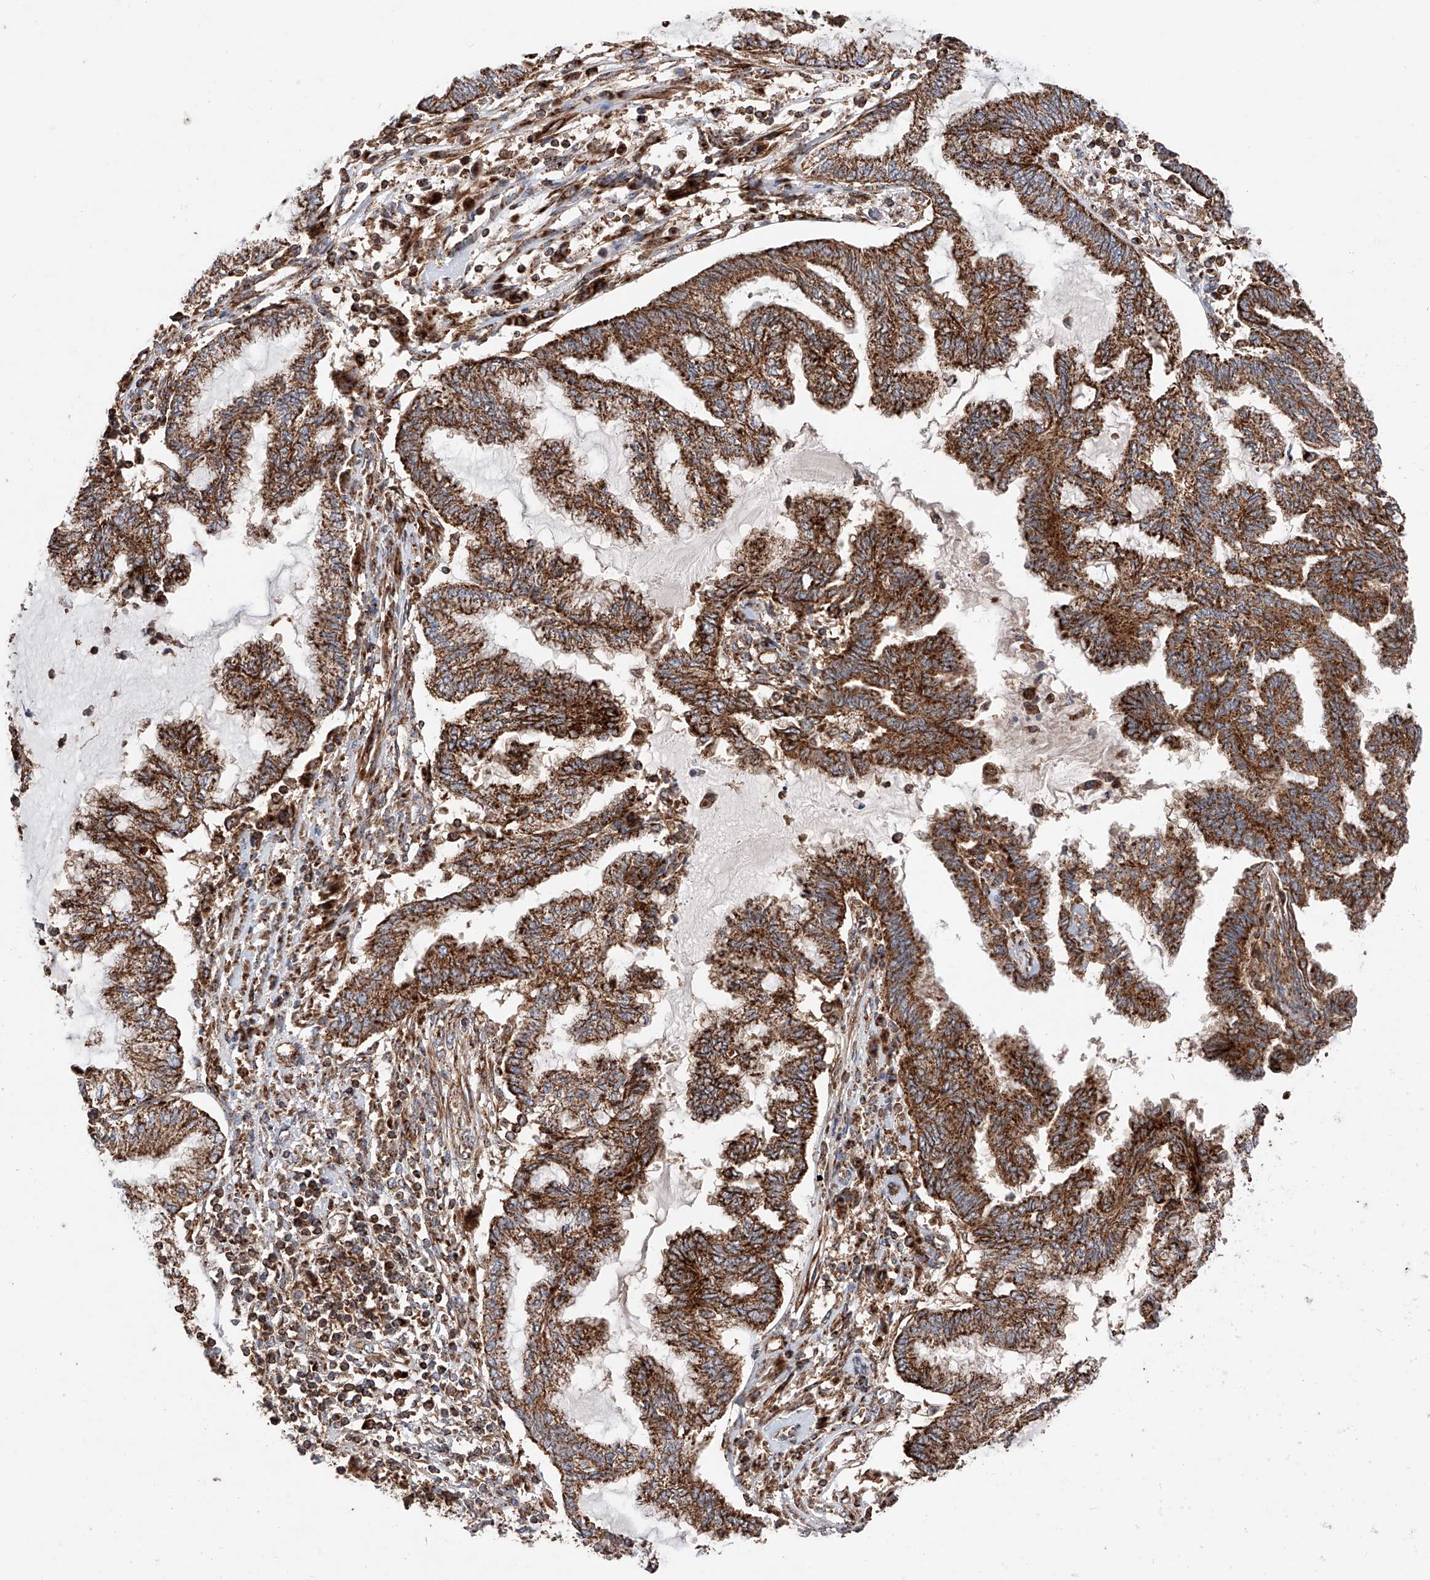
{"staining": {"intensity": "strong", "quantity": ">75%", "location": "cytoplasmic/membranous"}, "tissue": "endometrial cancer", "cell_type": "Tumor cells", "image_type": "cancer", "snomed": [{"axis": "morphology", "description": "Adenocarcinoma, NOS"}, {"axis": "topography", "description": "Endometrium"}], "caption": "Endometrial adenocarcinoma stained with a brown dye displays strong cytoplasmic/membranous positive expression in about >75% of tumor cells.", "gene": "PISD", "patient": {"sex": "female", "age": 86}}